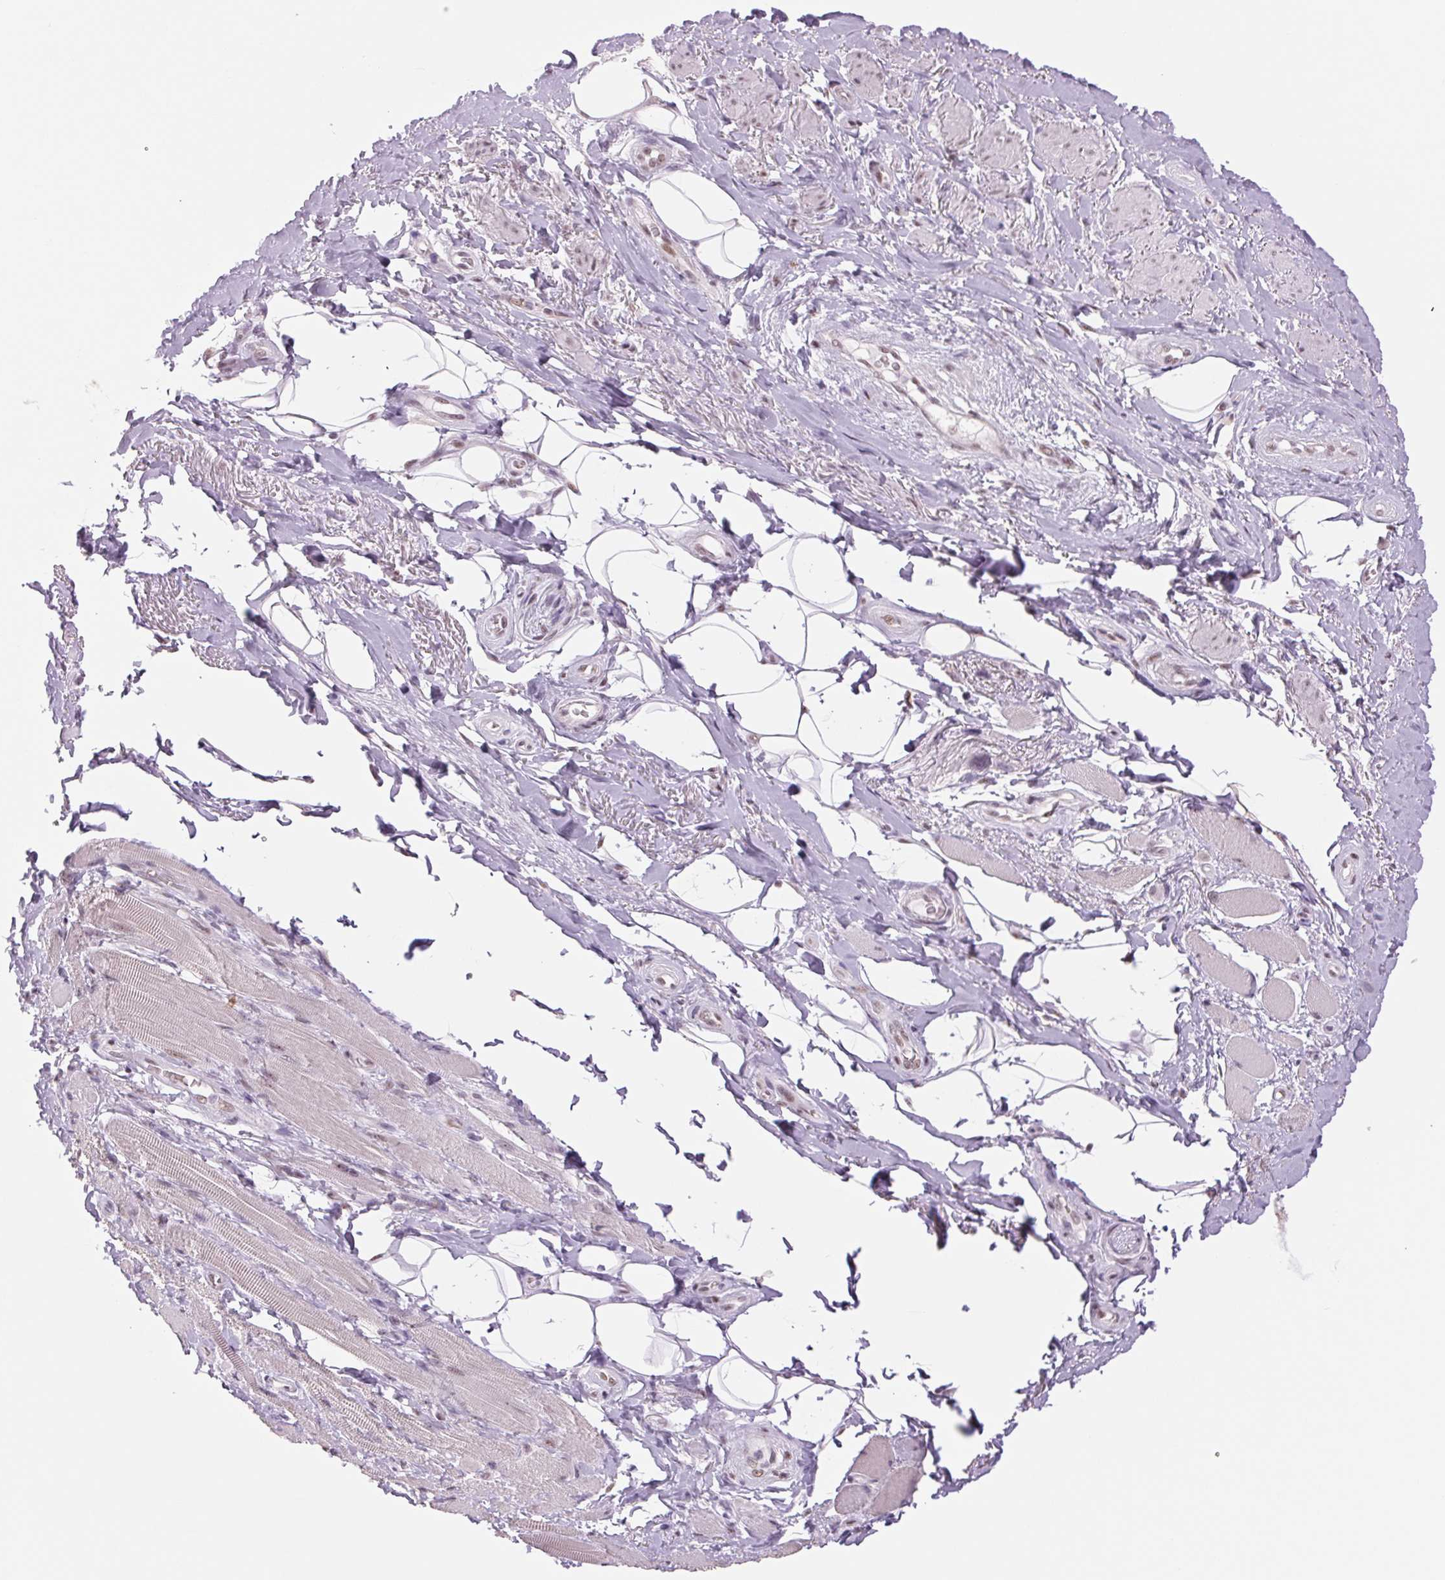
{"staining": {"intensity": "moderate", "quantity": "<25%", "location": "nuclear"}, "tissue": "adipose tissue", "cell_type": "Adipocytes", "image_type": "normal", "snomed": [{"axis": "morphology", "description": "Normal tissue, NOS"}, {"axis": "topography", "description": "Anal"}, {"axis": "topography", "description": "Peripheral nerve tissue"}], "caption": "Immunohistochemistry (IHC) of normal adipose tissue shows low levels of moderate nuclear staining in about <25% of adipocytes.", "gene": "ZC3H14", "patient": {"sex": "male", "age": 53}}